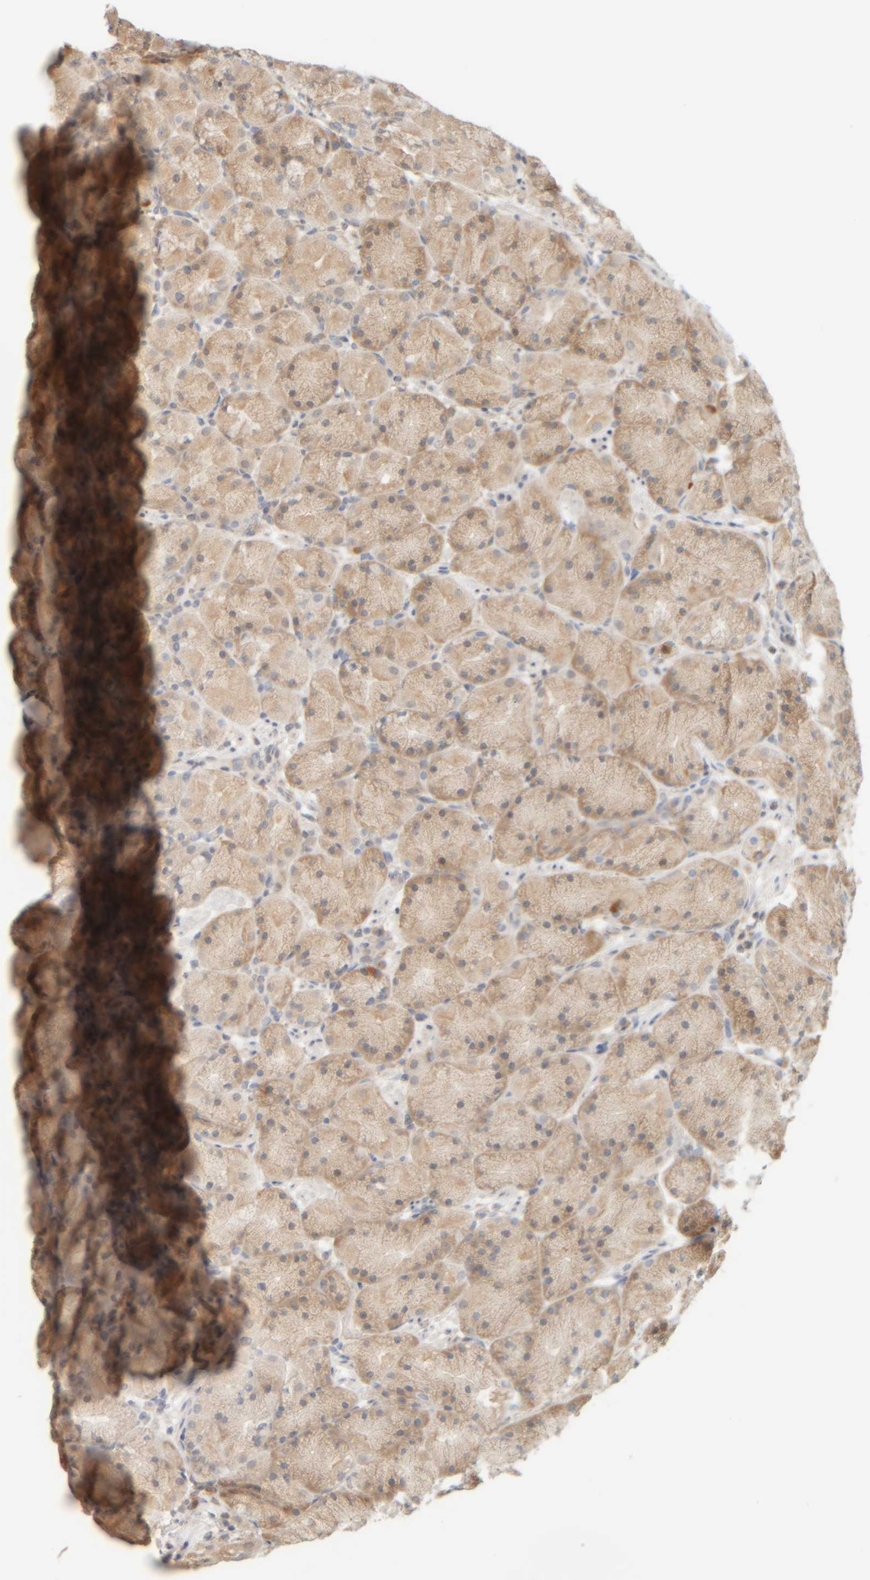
{"staining": {"intensity": "moderate", "quantity": ">75%", "location": "cytoplasmic/membranous"}, "tissue": "stomach", "cell_type": "Glandular cells", "image_type": "normal", "snomed": [{"axis": "morphology", "description": "Normal tissue, NOS"}, {"axis": "topography", "description": "Stomach, upper"}, {"axis": "topography", "description": "Stomach"}], "caption": "Stomach stained with IHC exhibits moderate cytoplasmic/membranous positivity in about >75% of glandular cells.", "gene": "AARSD1", "patient": {"sex": "male", "age": 48}}